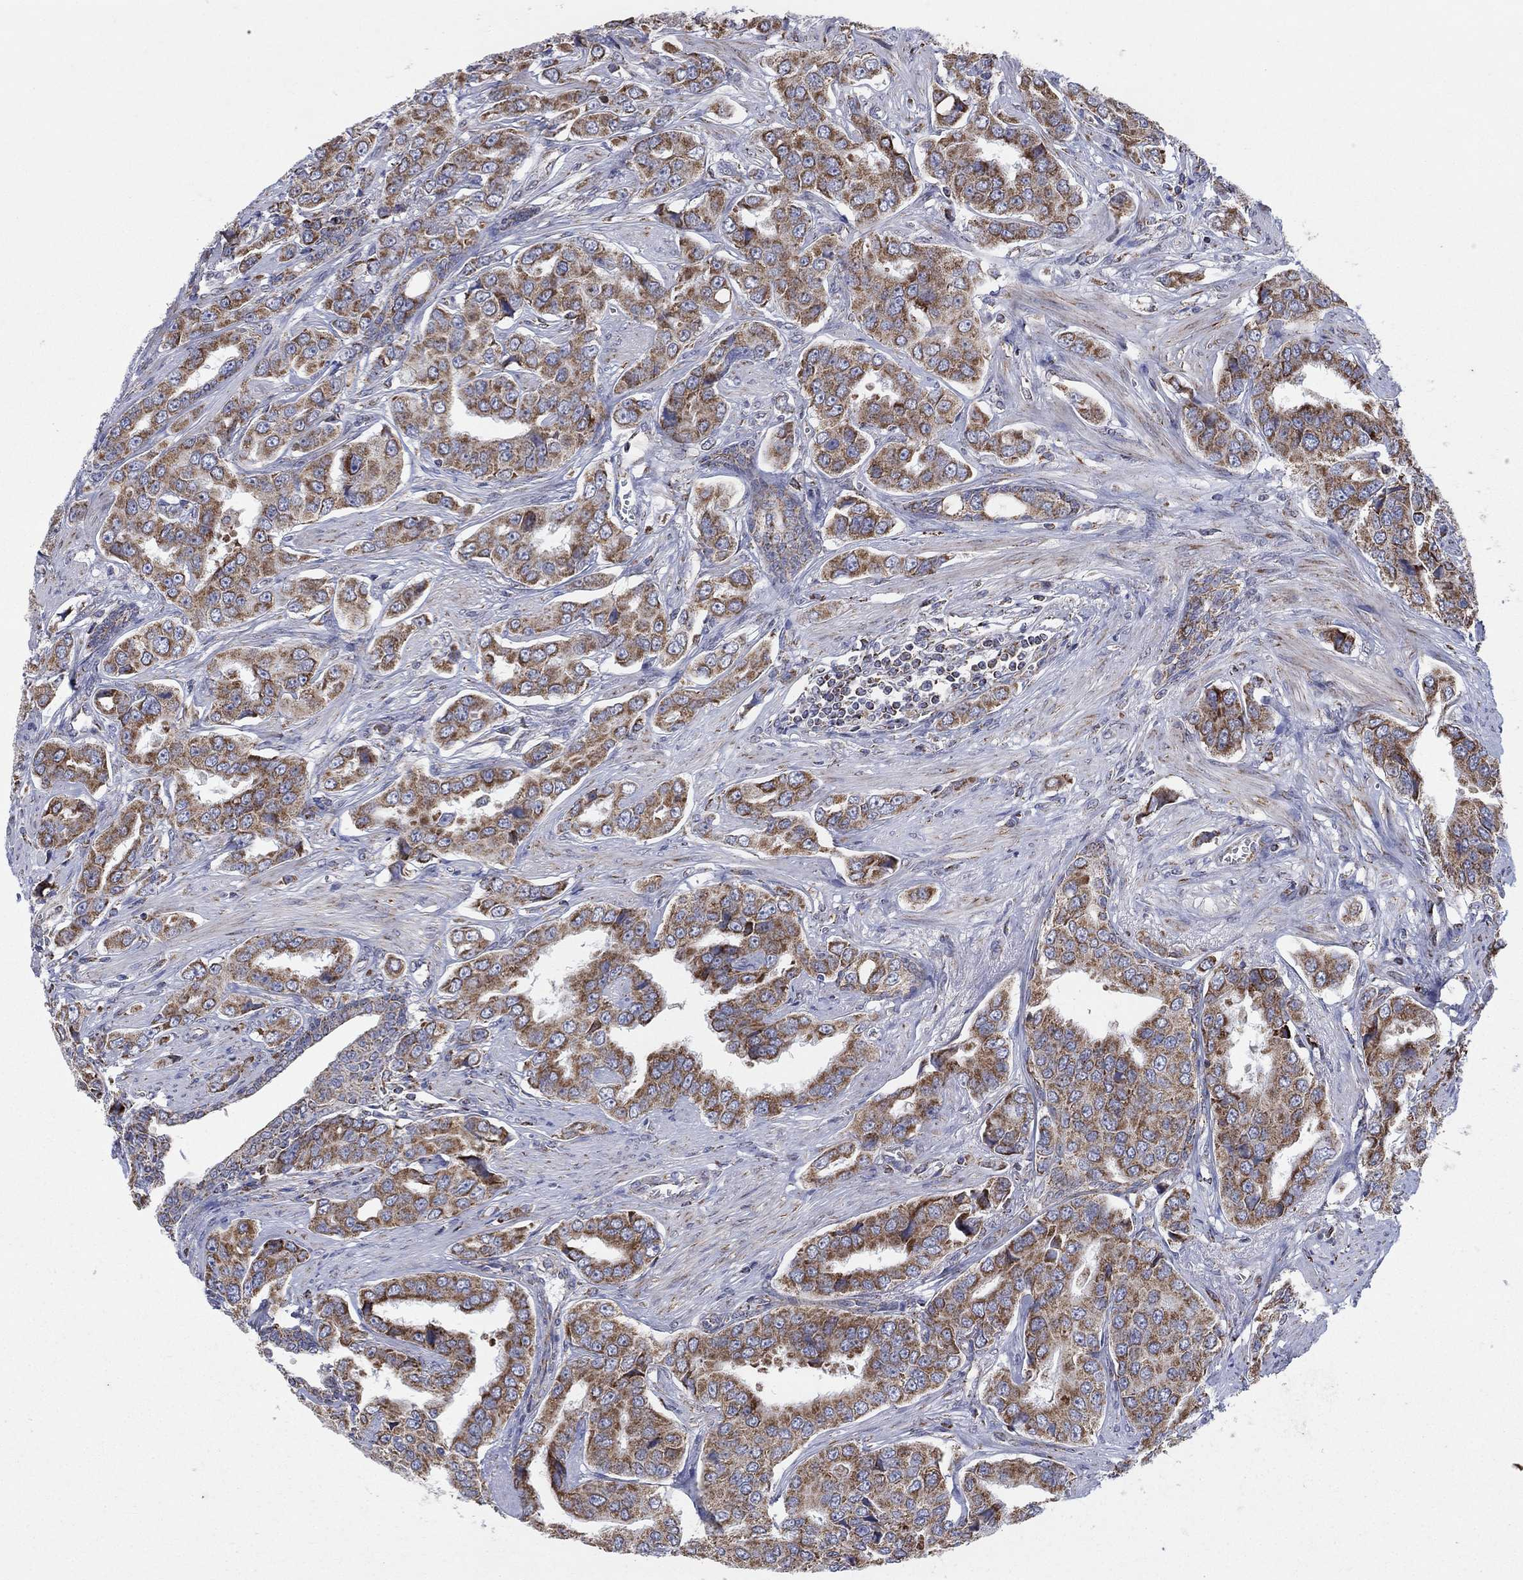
{"staining": {"intensity": "moderate", "quantity": ">75%", "location": "cytoplasmic/membranous"}, "tissue": "prostate cancer", "cell_type": "Tumor cells", "image_type": "cancer", "snomed": [{"axis": "morphology", "description": "Adenocarcinoma, NOS"}, {"axis": "topography", "description": "Prostate and seminal vesicle, NOS"}, {"axis": "topography", "description": "Prostate"}], "caption": "IHC staining of prostate adenocarcinoma, which displays medium levels of moderate cytoplasmic/membranous expression in about >75% of tumor cells indicating moderate cytoplasmic/membranous protein expression. The staining was performed using DAB (brown) for protein detection and nuclei were counterstained in hematoxylin (blue).", "gene": "C9orf85", "patient": {"sex": "male", "age": 69}}